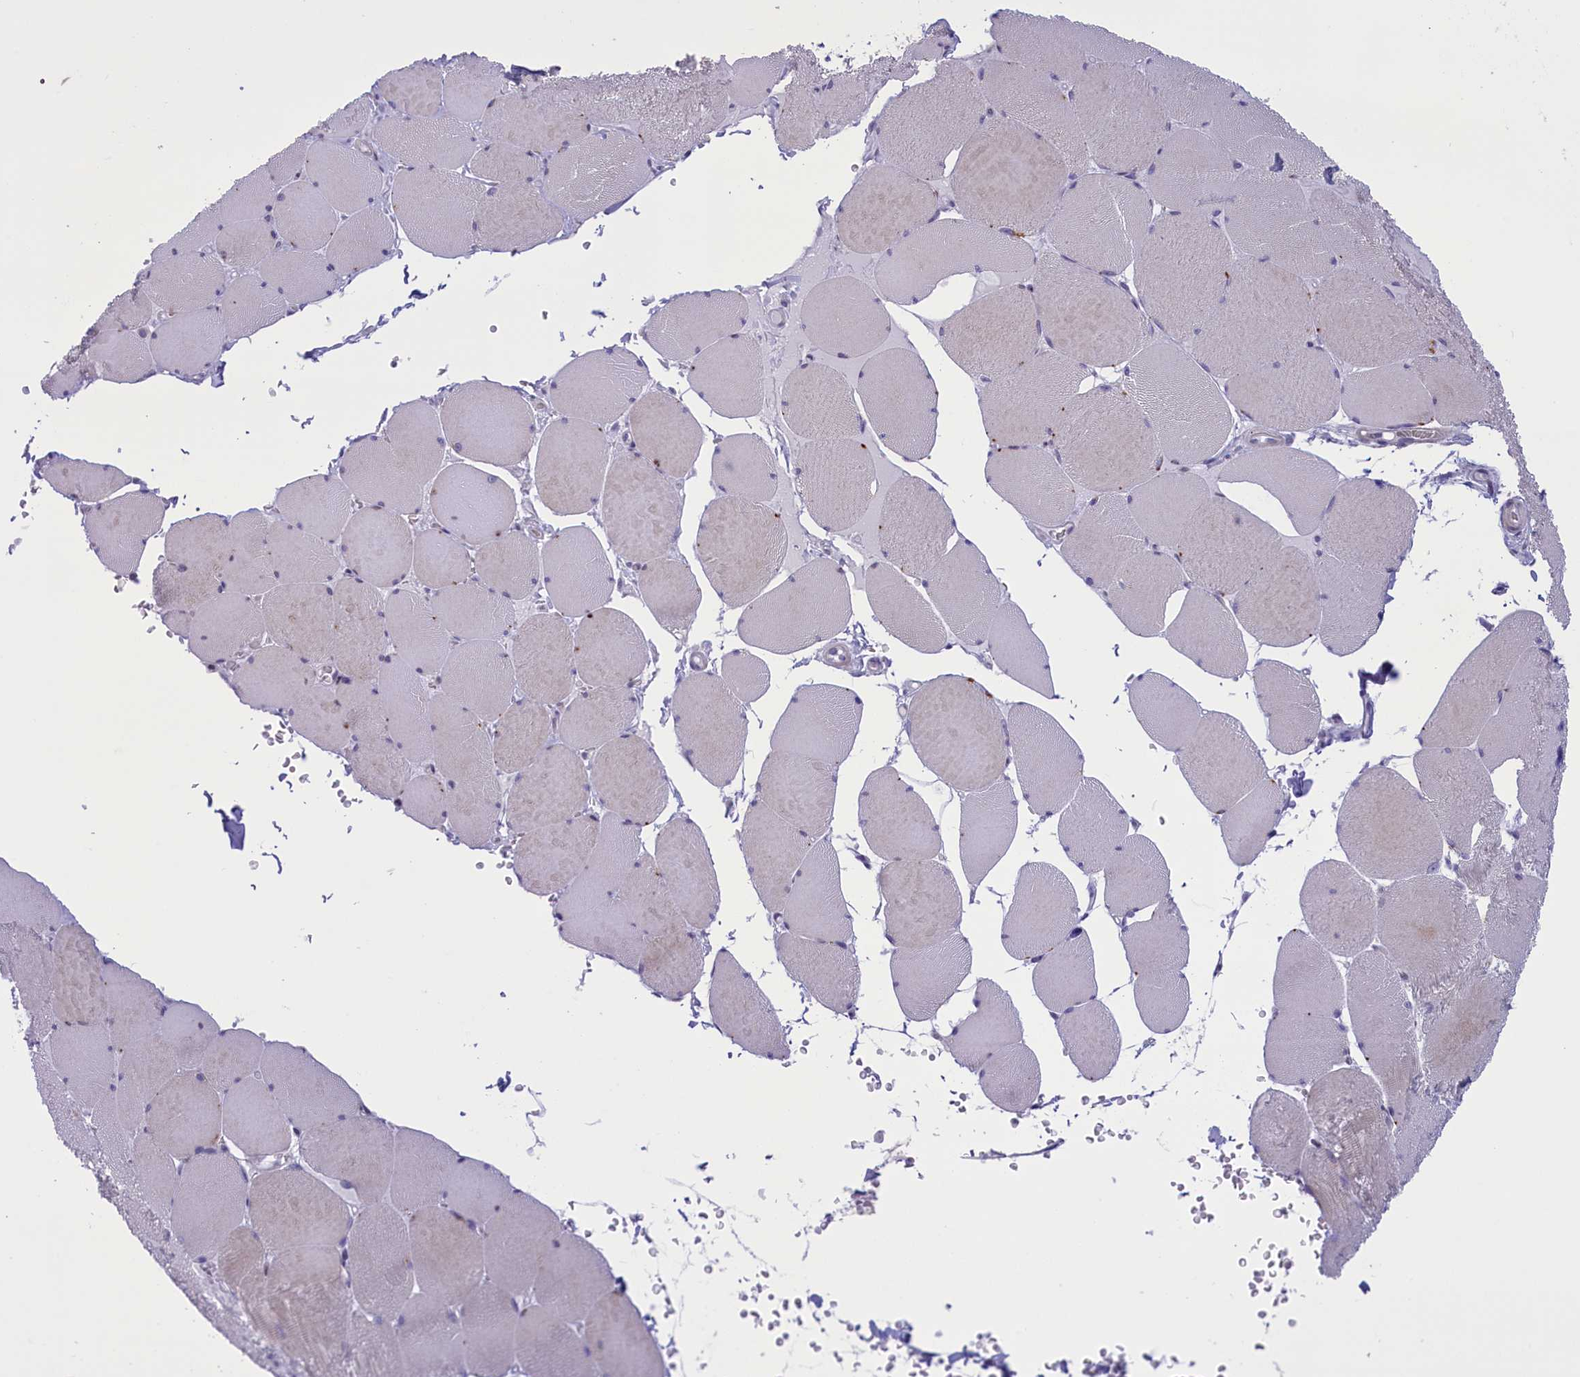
{"staining": {"intensity": "weak", "quantity": "<25%", "location": "cytoplasmic/membranous"}, "tissue": "skeletal muscle", "cell_type": "Myocytes", "image_type": "normal", "snomed": [{"axis": "morphology", "description": "Normal tissue, NOS"}, {"axis": "topography", "description": "Skeletal muscle"}, {"axis": "topography", "description": "Head-Neck"}], "caption": "Immunohistochemical staining of benign skeletal muscle exhibits no significant staining in myocytes. Brightfield microscopy of IHC stained with DAB (3,3'-diaminobenzidine) (brown) and hematoxylin (blue), captured at high magnification.", "gene": "ELOA2", "patient": {"sex": "male", "age": 66}}